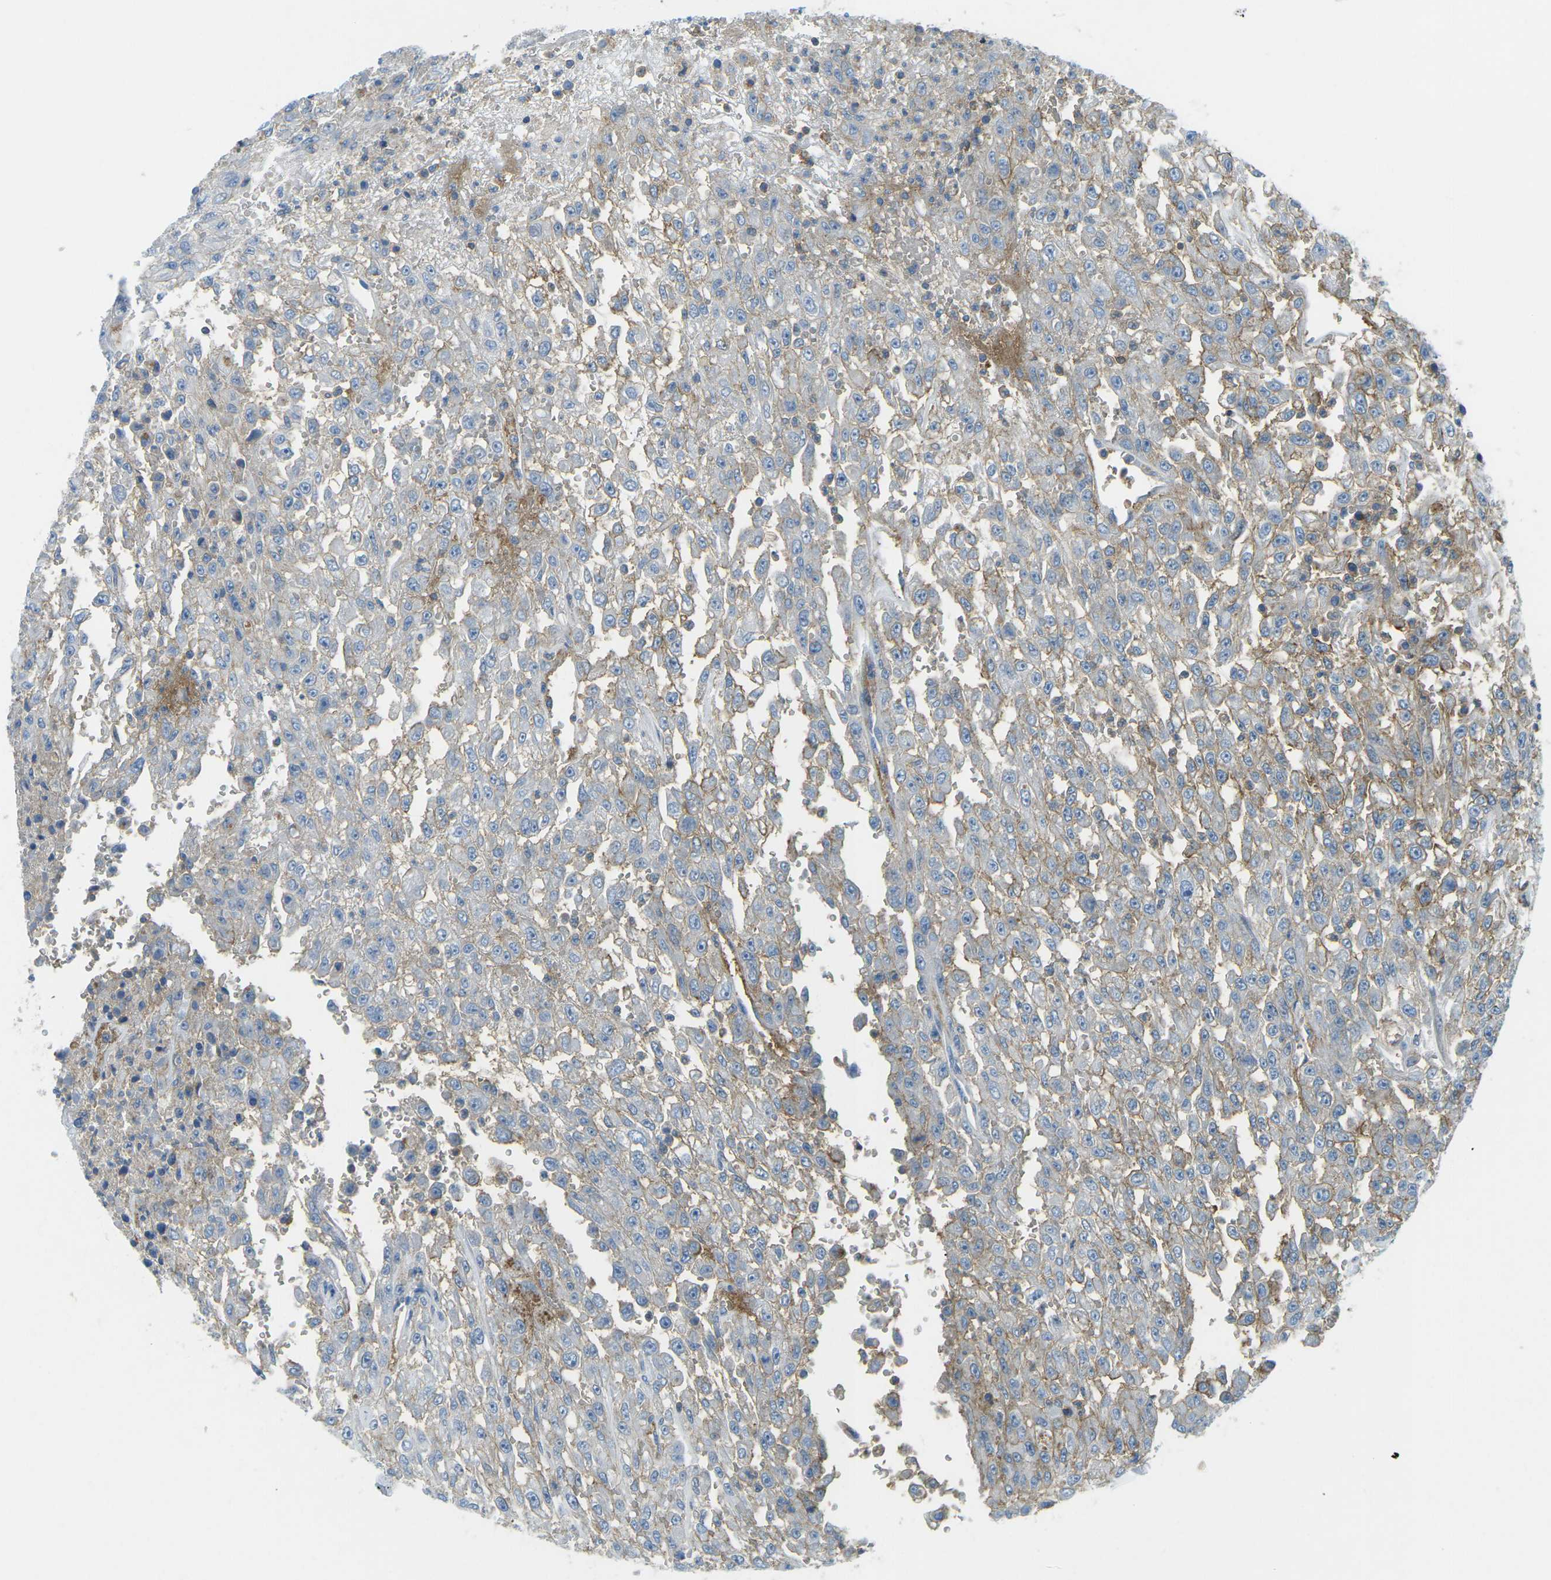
{"staining": {"intensity": "weak", "quantity": "<25%", "location": "cytoplasmic/membranous"}, "tissue": "urothelial cancer", "cell_type": "Tumor cells", "image_type": "cancer", "snomed": [{"axis": "morphology", "description": "Urothelial carcinoma, High grade"}, {"axis": "topography", "description": "Urinary bladder"}], "caption": "Immunohistochemistry (IHC) histopathology image of urothelial carcinoma (high-grade) stained for a protein (brown), which exhibits no staining in tumor cells.", "gene": "CD47", "patient": {"sex": "male", "age": 46}}